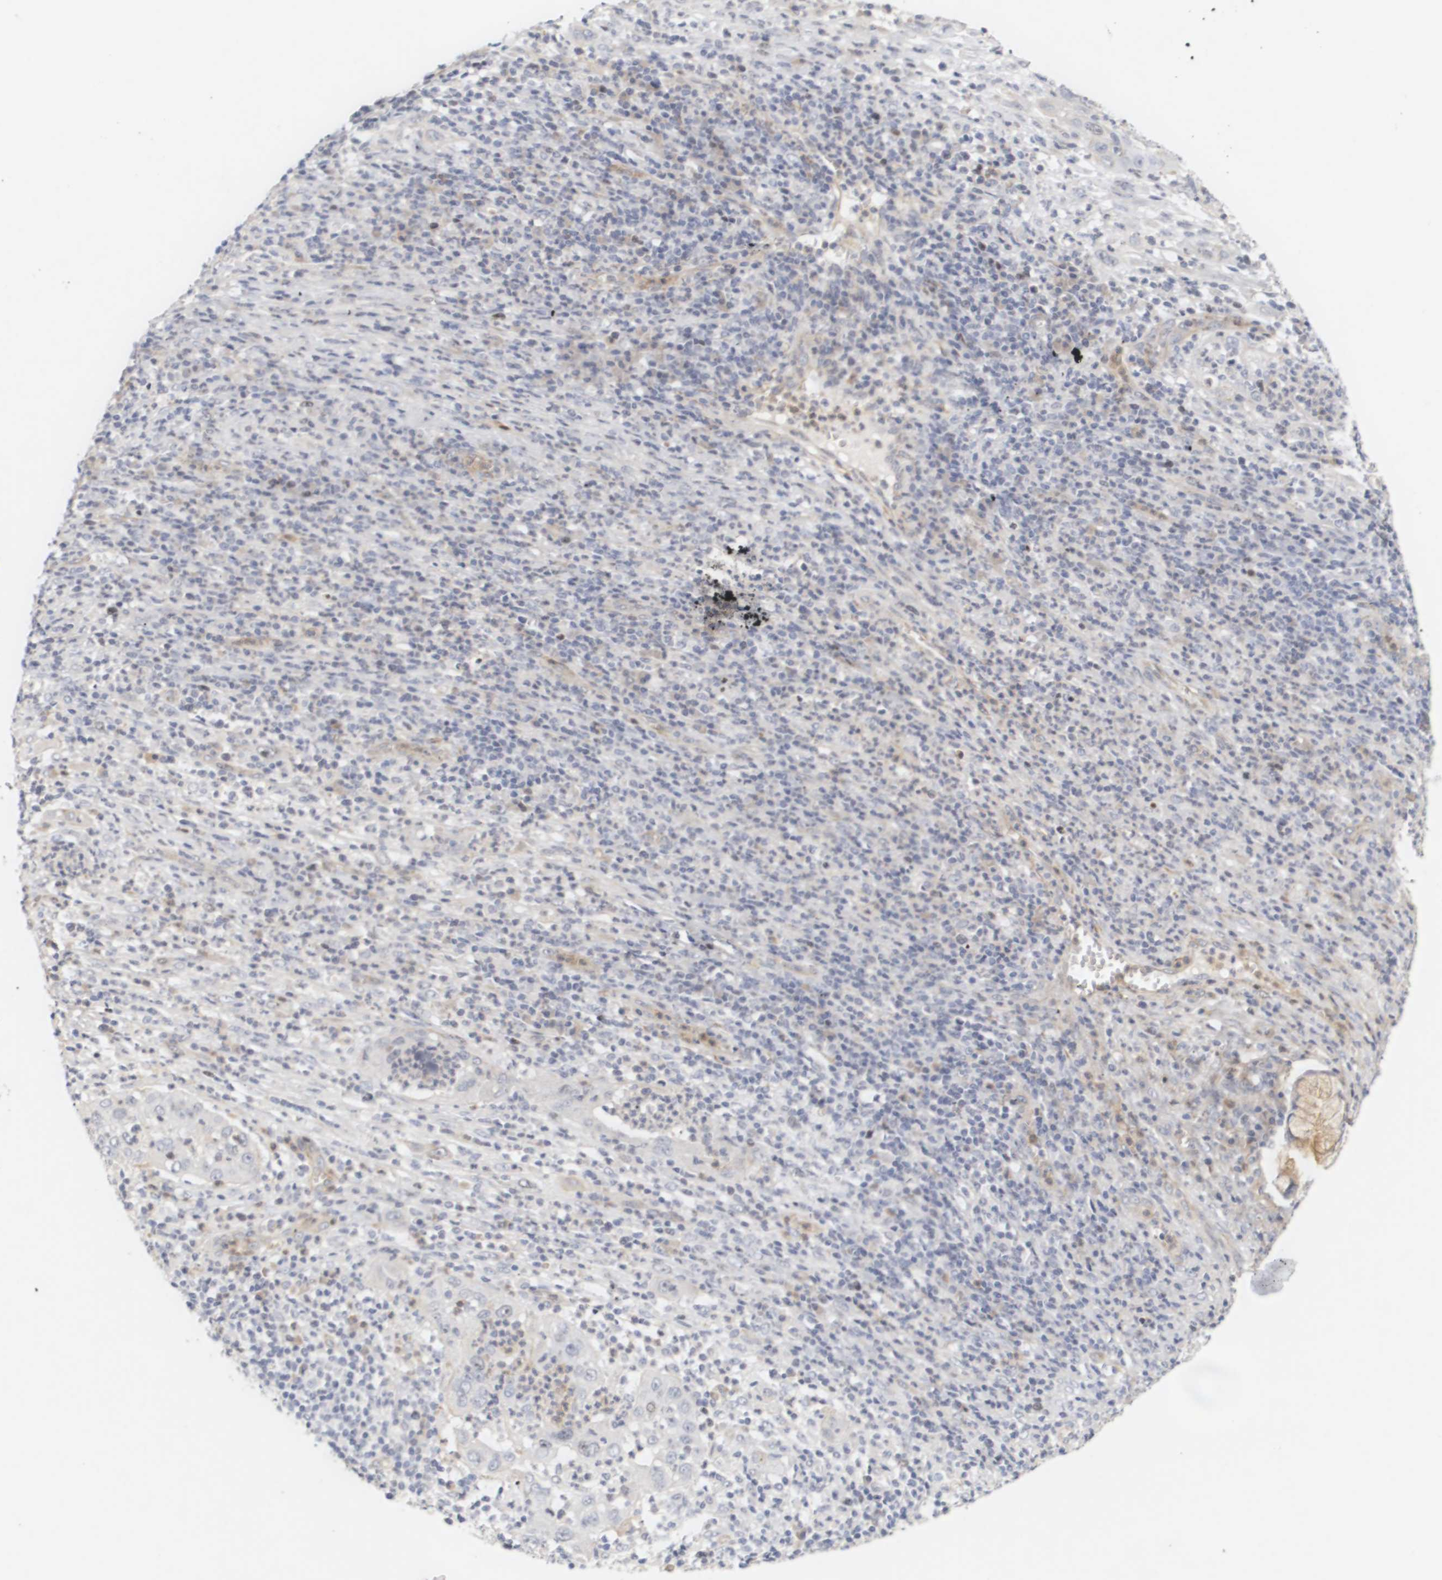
{"staining": {"intensity": "negative", "quantity": "none", "location": "none"}, "tissue": "cervical cancer", "cell_type": "Tumor cells", "image_type": "cancer", "snomed": [{"axis": "morphology", "description": "Squamous cell carcinoma, NOS"}, {"axis": "topography", "description": "Cervix"}], "caption": "Immunohistochemical staining of cervical cancer (squamous cell carcinoma) demonstrates no significant positivity in tumor cells.", "gene": "CYB561", "patient": {"sex": "female", "age": 32}}